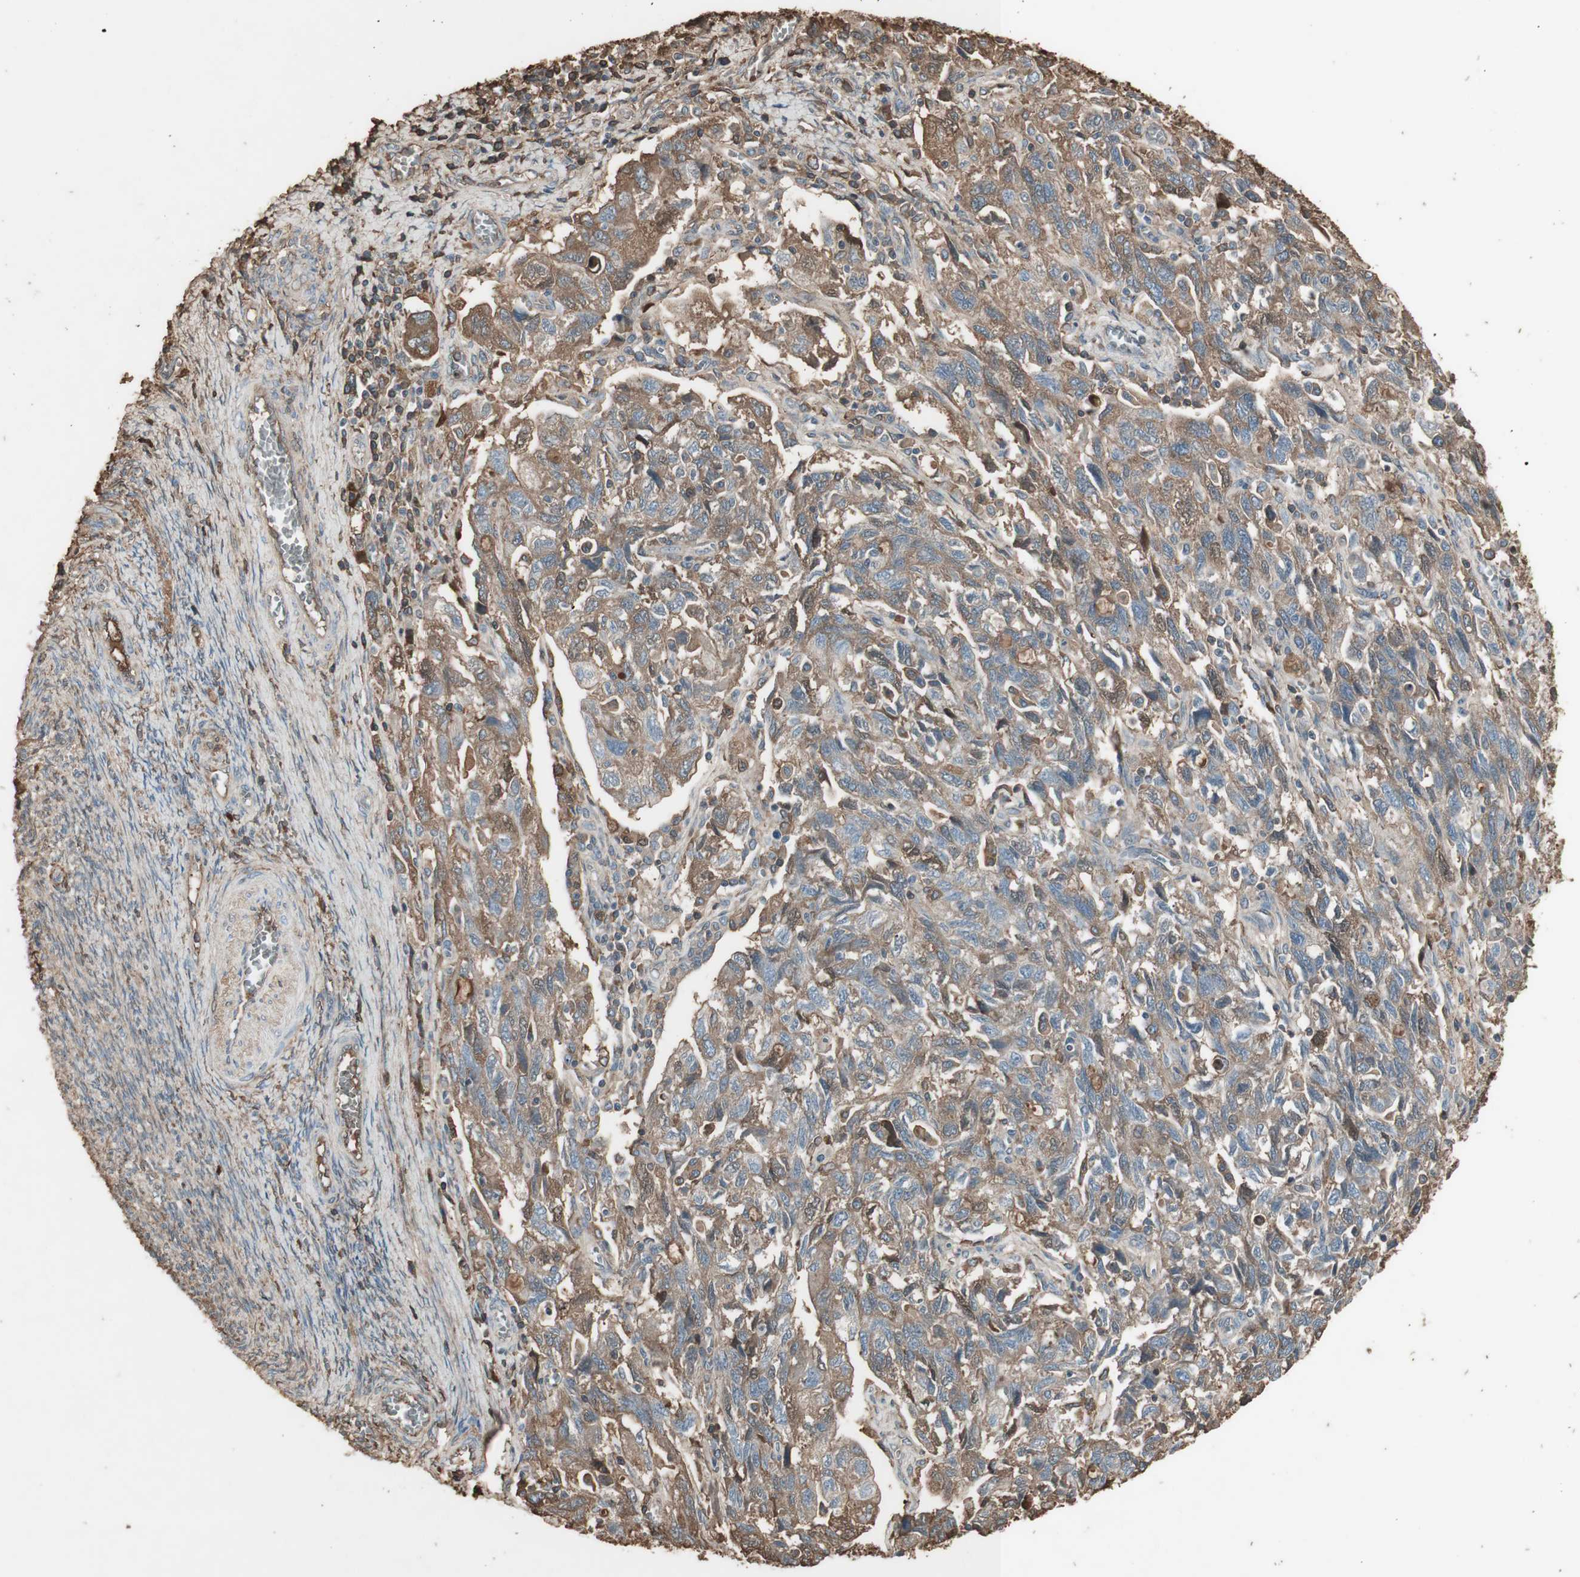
{"staining": {"intensity": "moderate", "quantity": ">75%", "location": "cytoplasmic/membranous"}, "tissue": "ovarian cancer", "cell_type": "Tumor cells", "image_type": "cancer", "snomed": [{"axis": "morphology", "description": "Carcinoma, NOS"}, {"axis": "morphology", "description": "Cystadenocarcinoma, serous, NOS"}, {"axis": "topography", "description": "Ovary"}], "caption": "Immunohistochemical staining of human ovarian cancer reveals moderate cytoplasmic/membranous protein positivity in about >75% of tumor cells.", "gene": "MMP14", "patient": {"sex": "female", "age": 69}}